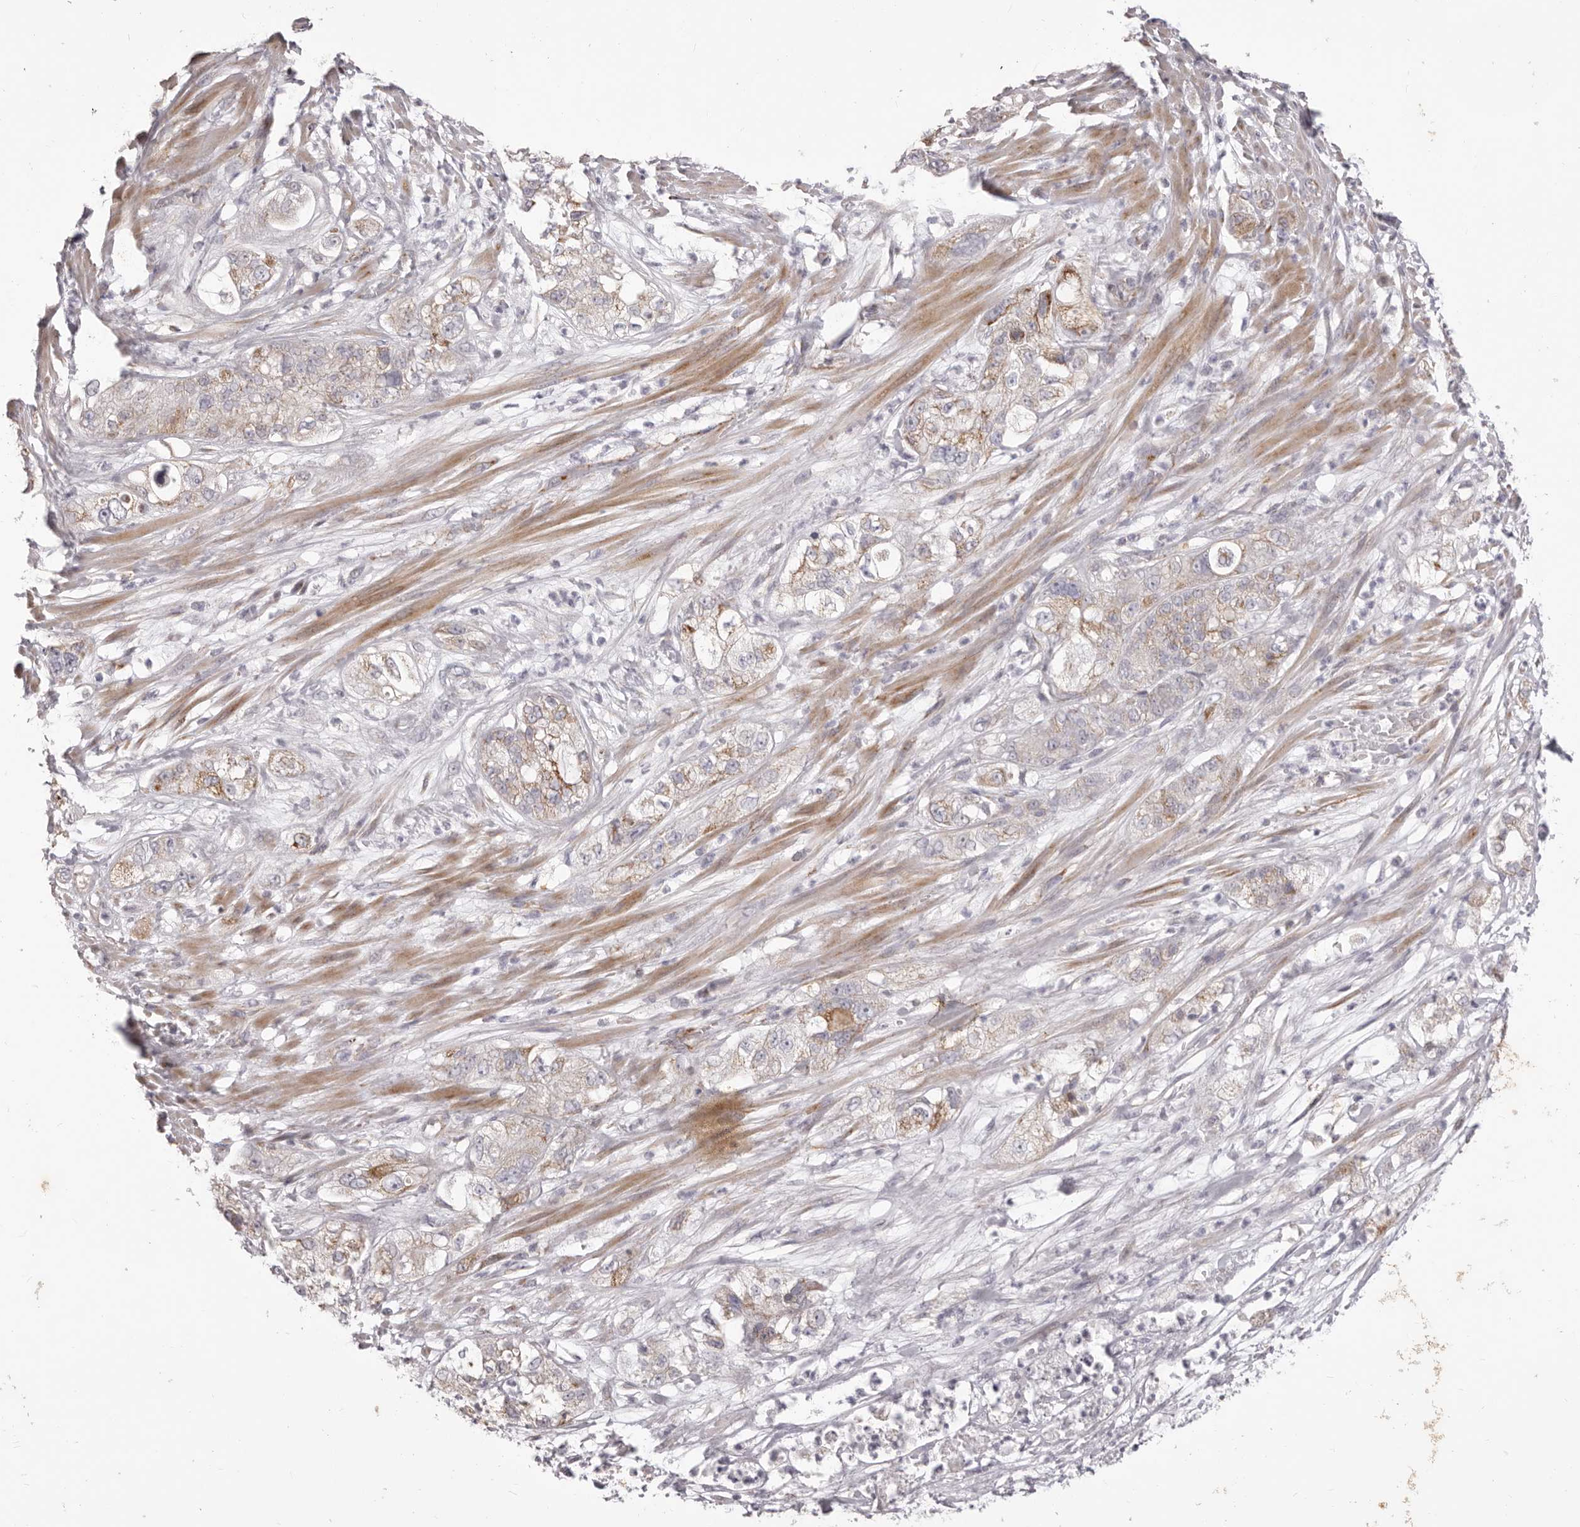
{"staining": {"intensity": "moderate", "quantity": "<25%", "location": "cytoplasmic/membranous"}, "tissue": "pancreatic cancer", "cell_type": "Tumor cells", "image_type": "cancer", "snomed": [{"axis": "morphology", "description": "Adenocarcinoma, NOS"}, {"axis": "topography", "description": "Pancreas"}], "caption": "Pancreatic cancer stained for a protein exhibits moderate cytoplasmic/membranous positivity in tumor cells. (Brightfield microscopy of DAB IHC at high magnification).", "gene": "PRMT2", "patient": {"sex": "female", "age": 78}}